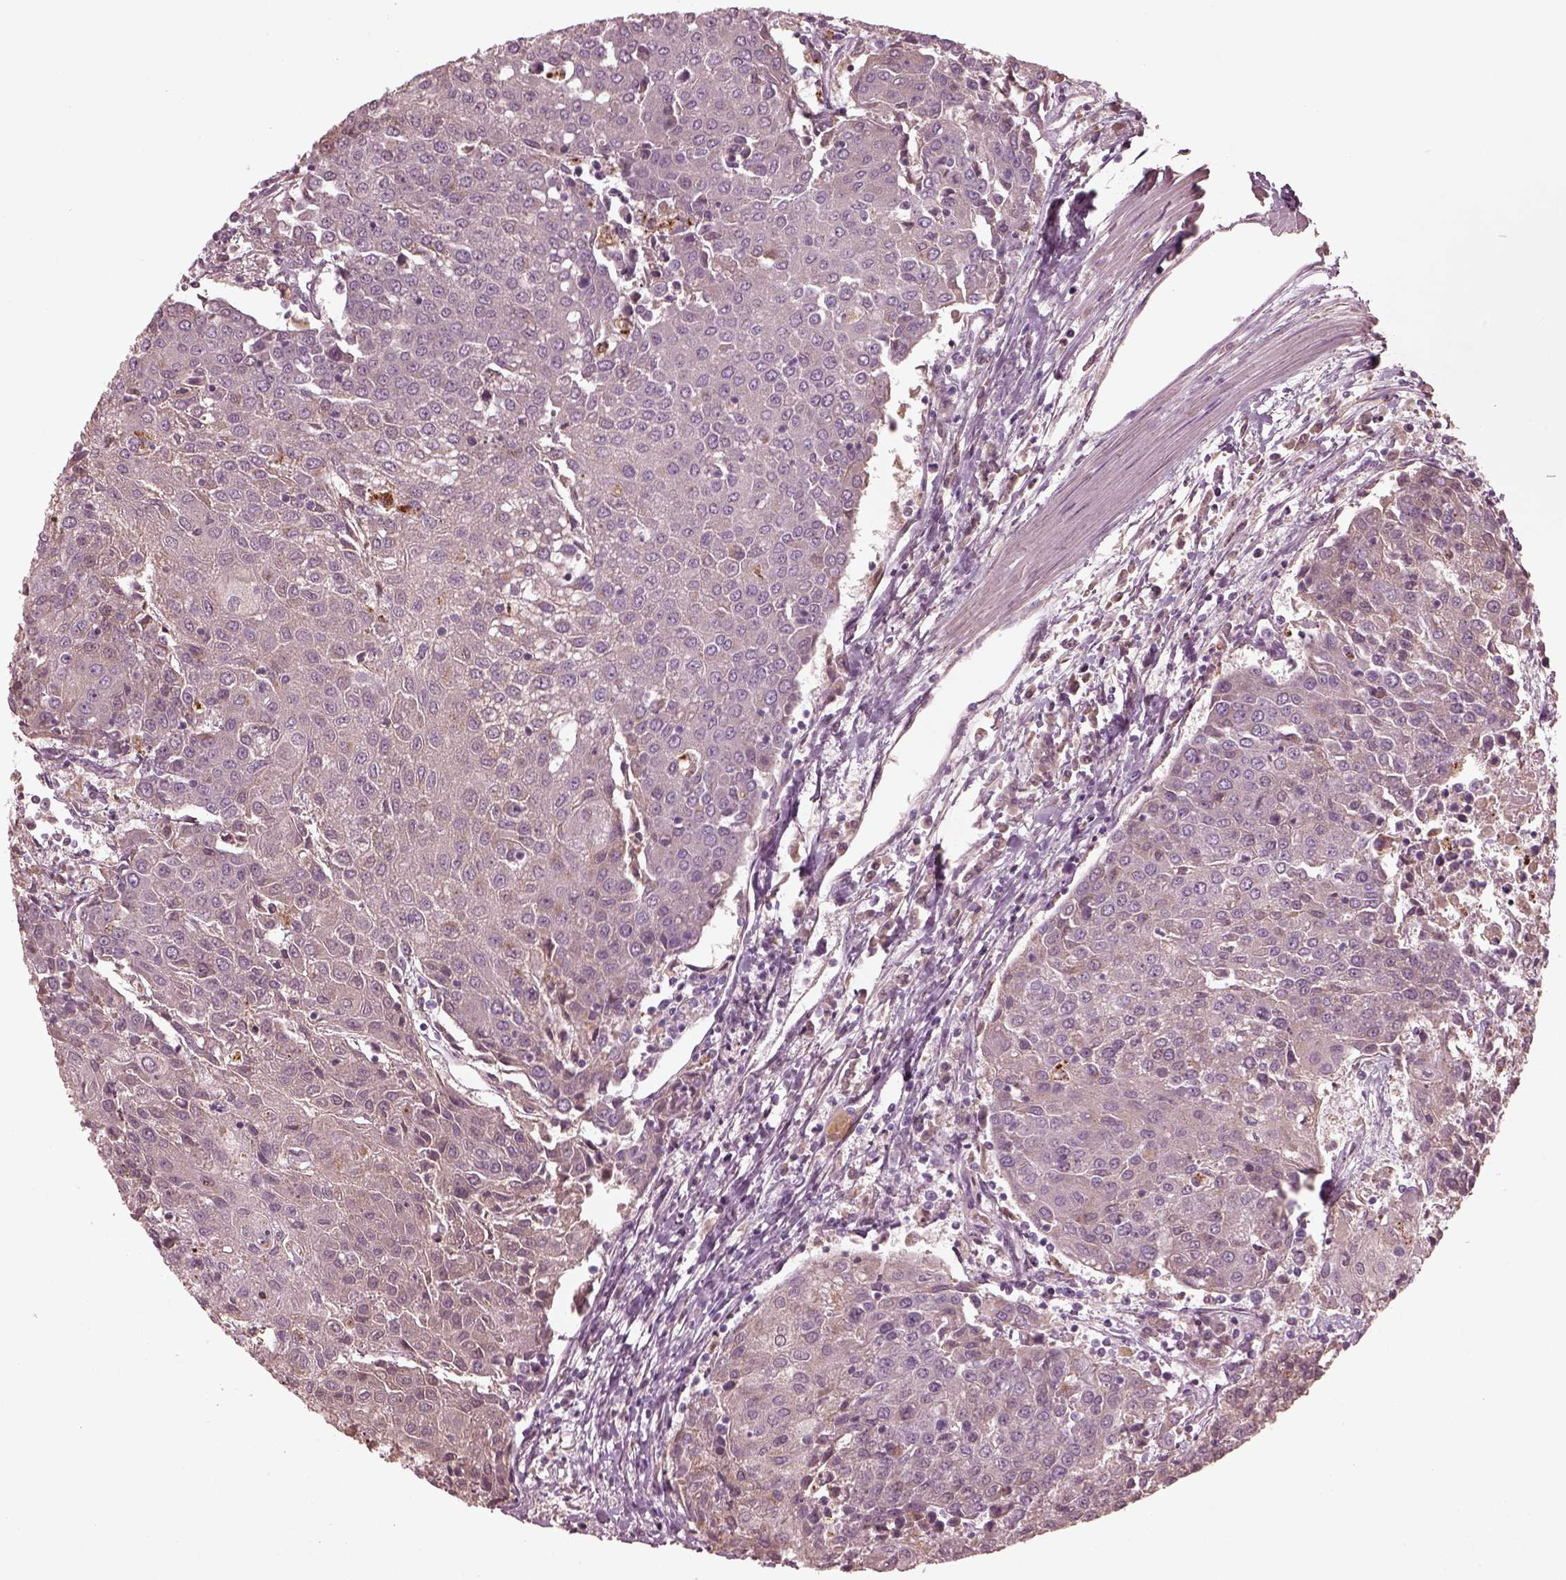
{"staining": {"intensity": "negative", "quantity": "none", "location": "none"}, "tissue": "urothelial cancer", "cell_type": "Tumor cells", "image_type": "cancer", "snomed": [{"axis": "morphology", "description": "Urothelial carcinoma, High grade"}, {"axis": "topography", "description": "Urinary bladder"}], "caption": "A high-resolution image shows immunohistochemistry staining of urothelial cancer, which reveals no significant staining in tumor cells.", "gene": "VWA5B1", "patient": {"sex": "female", "age": 85}}